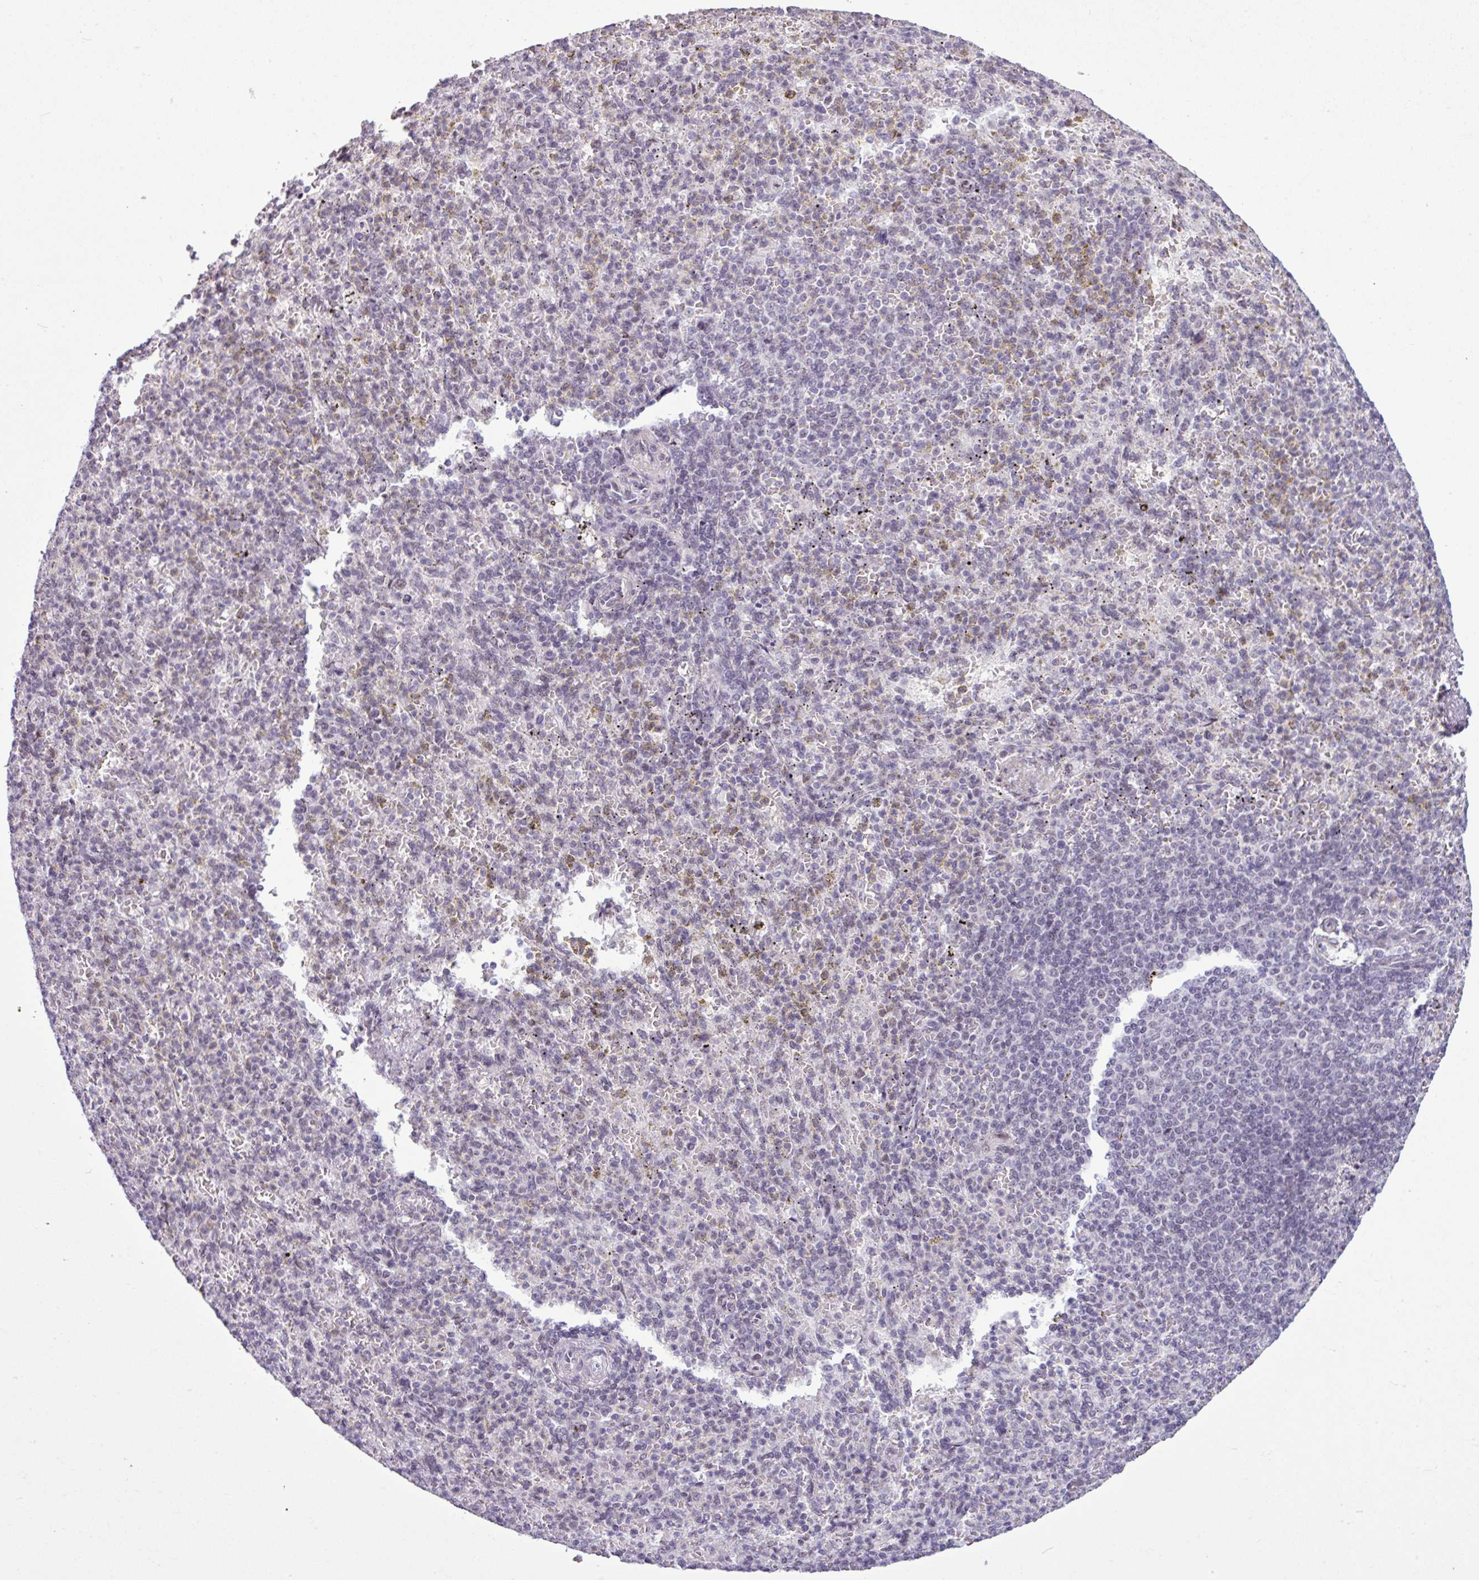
{"staining": {"intensity": "weak", "quantity": "25%-75%", "location": "nuclear"}, "tissue": "spleen", "cell_type": "Cells in red pulp", "image_type": "normal", "snomed": [{"axis": "morphology", "description": "Normal tissue, NOS"}, {"axis": "topography", "description": "Spleen"}], "caption": "High-magnification brightfield microscopy of normal spleen stained with DAB (brown) and counterstained with hematoxylin (blue). cells in red pulp exhibit weak nuclear staining is identified in about25%-75% of cells.", "gene": "UTP18", "patient": {"sex": "female", "age": 74}}